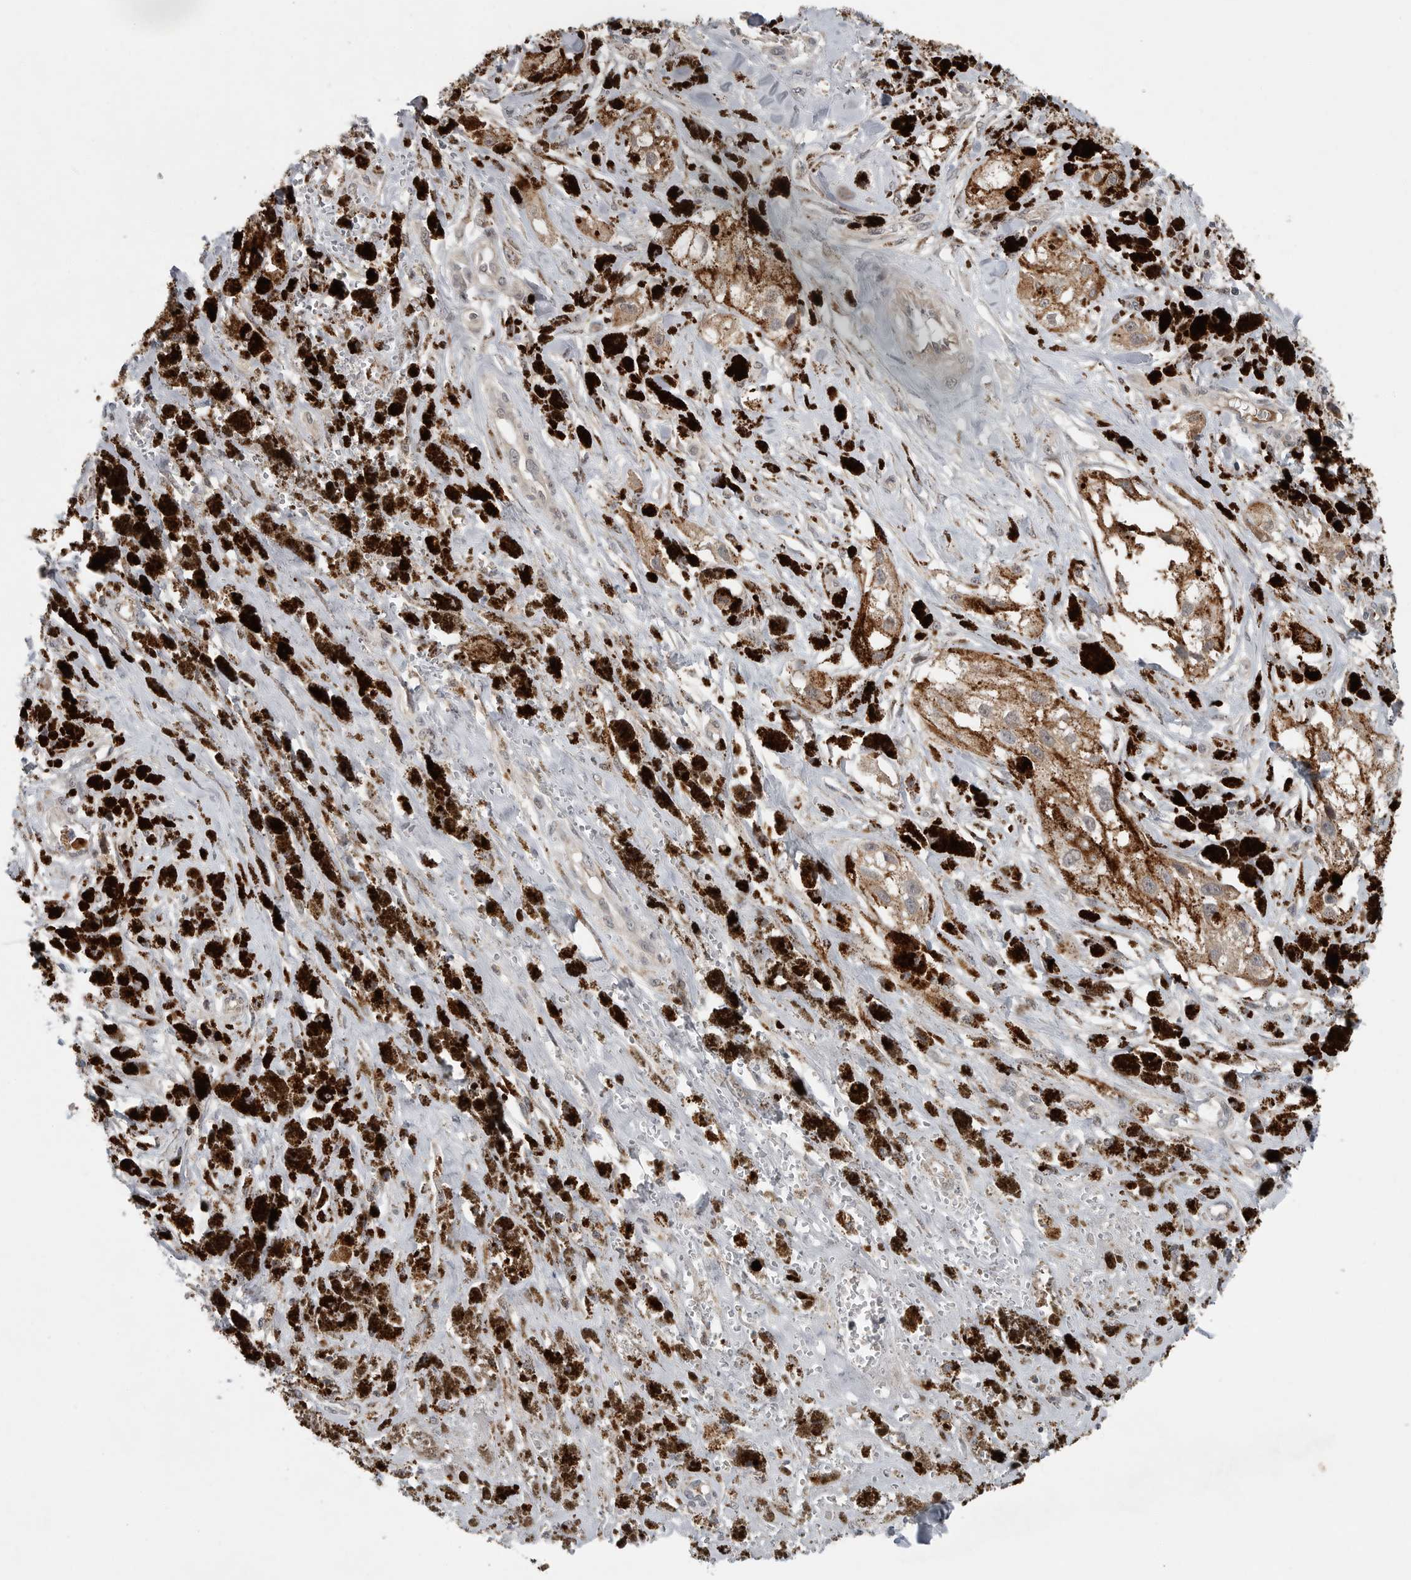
{"staining": {"intensity": "moderate", "quantity": ">75%", "location": "cytoplasmic/membranous"}, "tissue": "melanoma", "cell_type": "Tumor cells", "image_type": "cancer", "snomed": [{"axis": "morphology", "description": "Malignant melanoma, NOS"}, {"axis": "topography", "description": "Skin"}], "caption": "Melanoma tissue exhibits moderate cytoplasmic/membranous positivity in about >75% of tumor cells The protein of interest is stained brown, and the nuclei are stained in blue (DAB (3,3'-diaminobenzidine) IHC with brightfield microscopy, high magnification).", "gene": "SCP2", "patient": {"sex": "male", "age": 88}}